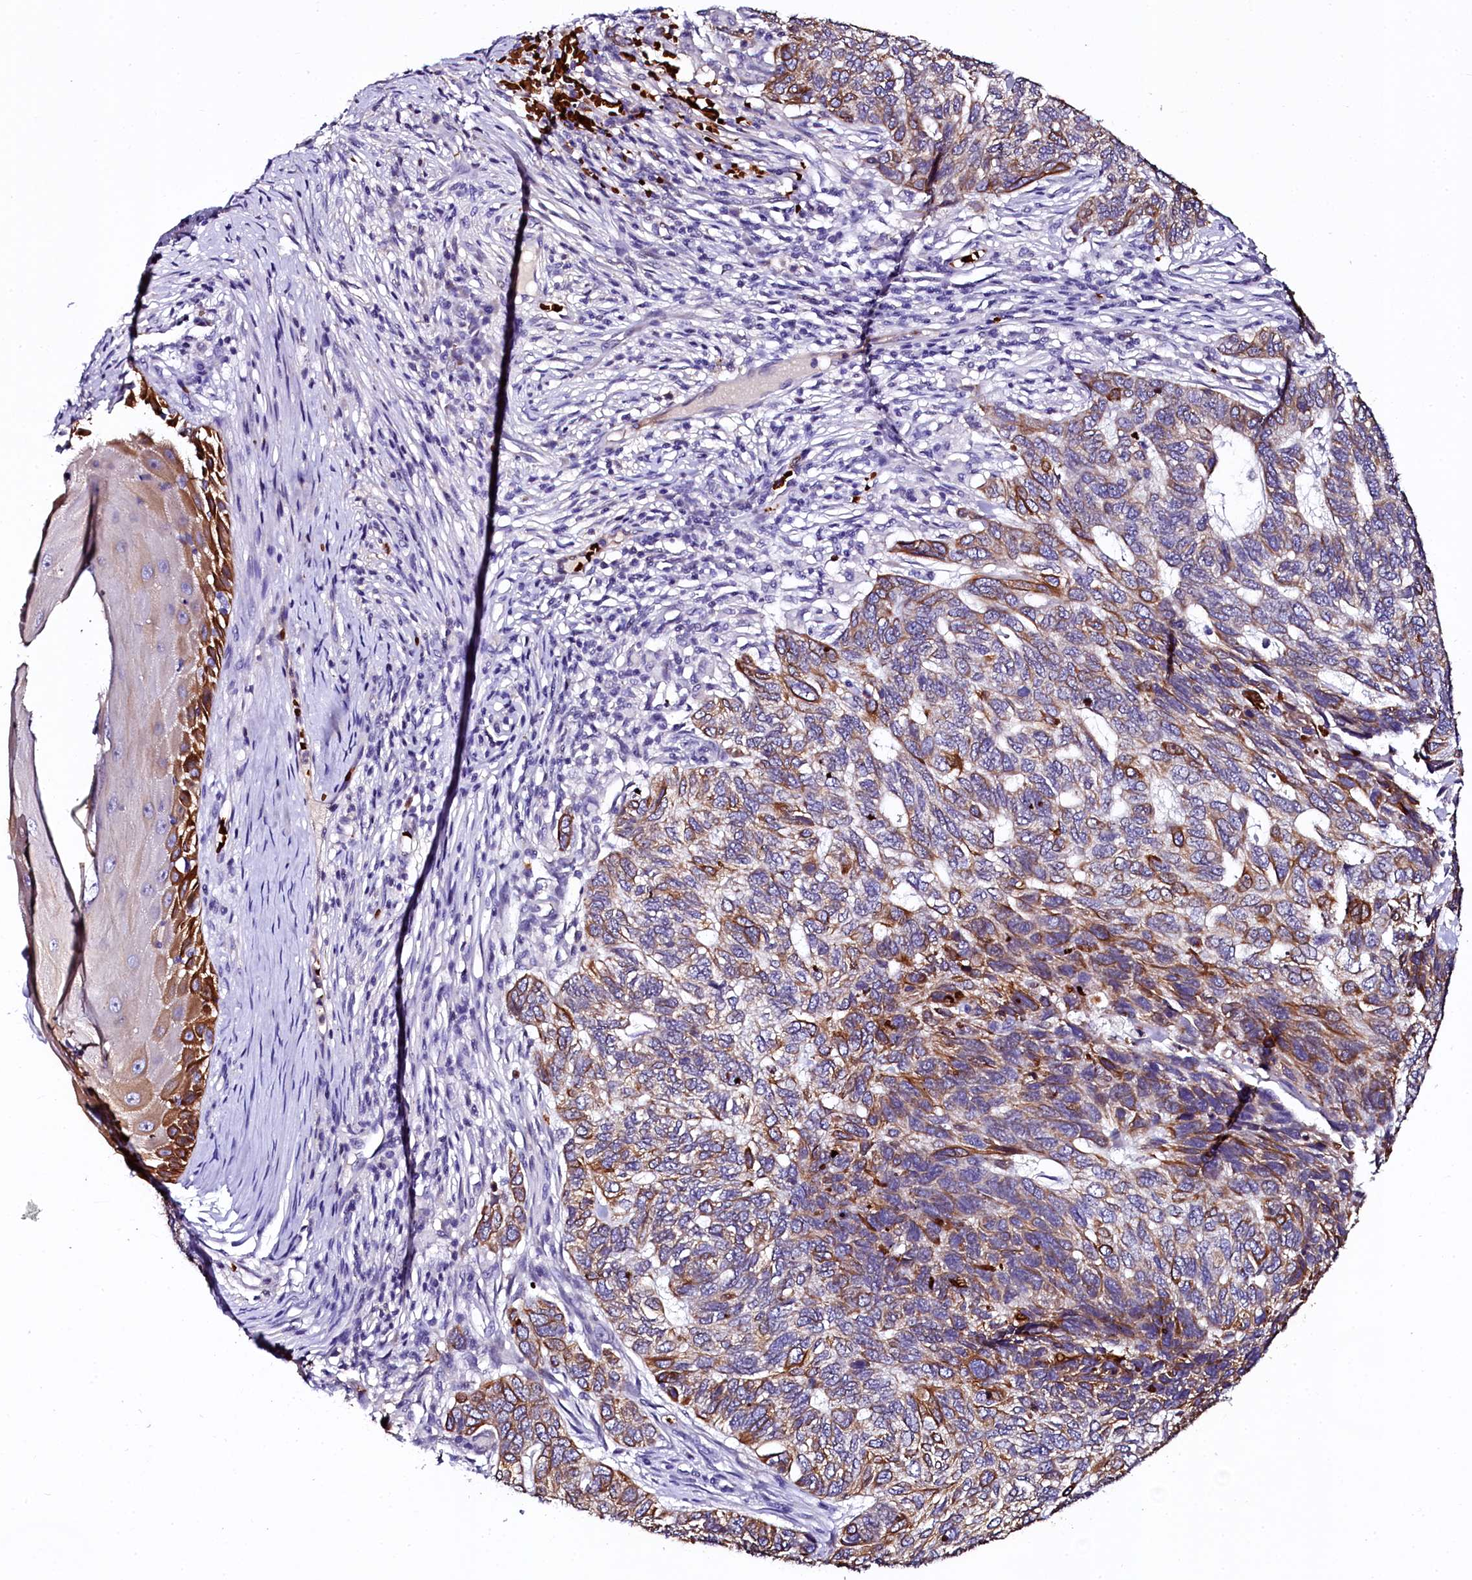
{"staining": {"intensity": "strong", "quantity": "25%-75%", "location": "cytoplasmic/membranous"}, "tissue": "skin cancer", "cell_type": "Tumor cells", "image_type": "cancer", "snomed": [{"axis": "morphology", "description": "Basal cell carcinoma"}, {"axis": "topography", "description": "Skin"}], "caption": "This is an image of IHC staining of skin cancer, which shows strong staining in the cytoplasmic/membranous of tumor cells.", "gene": "CTDSPL2", "patient": {"sex": "female", "age": 65}}